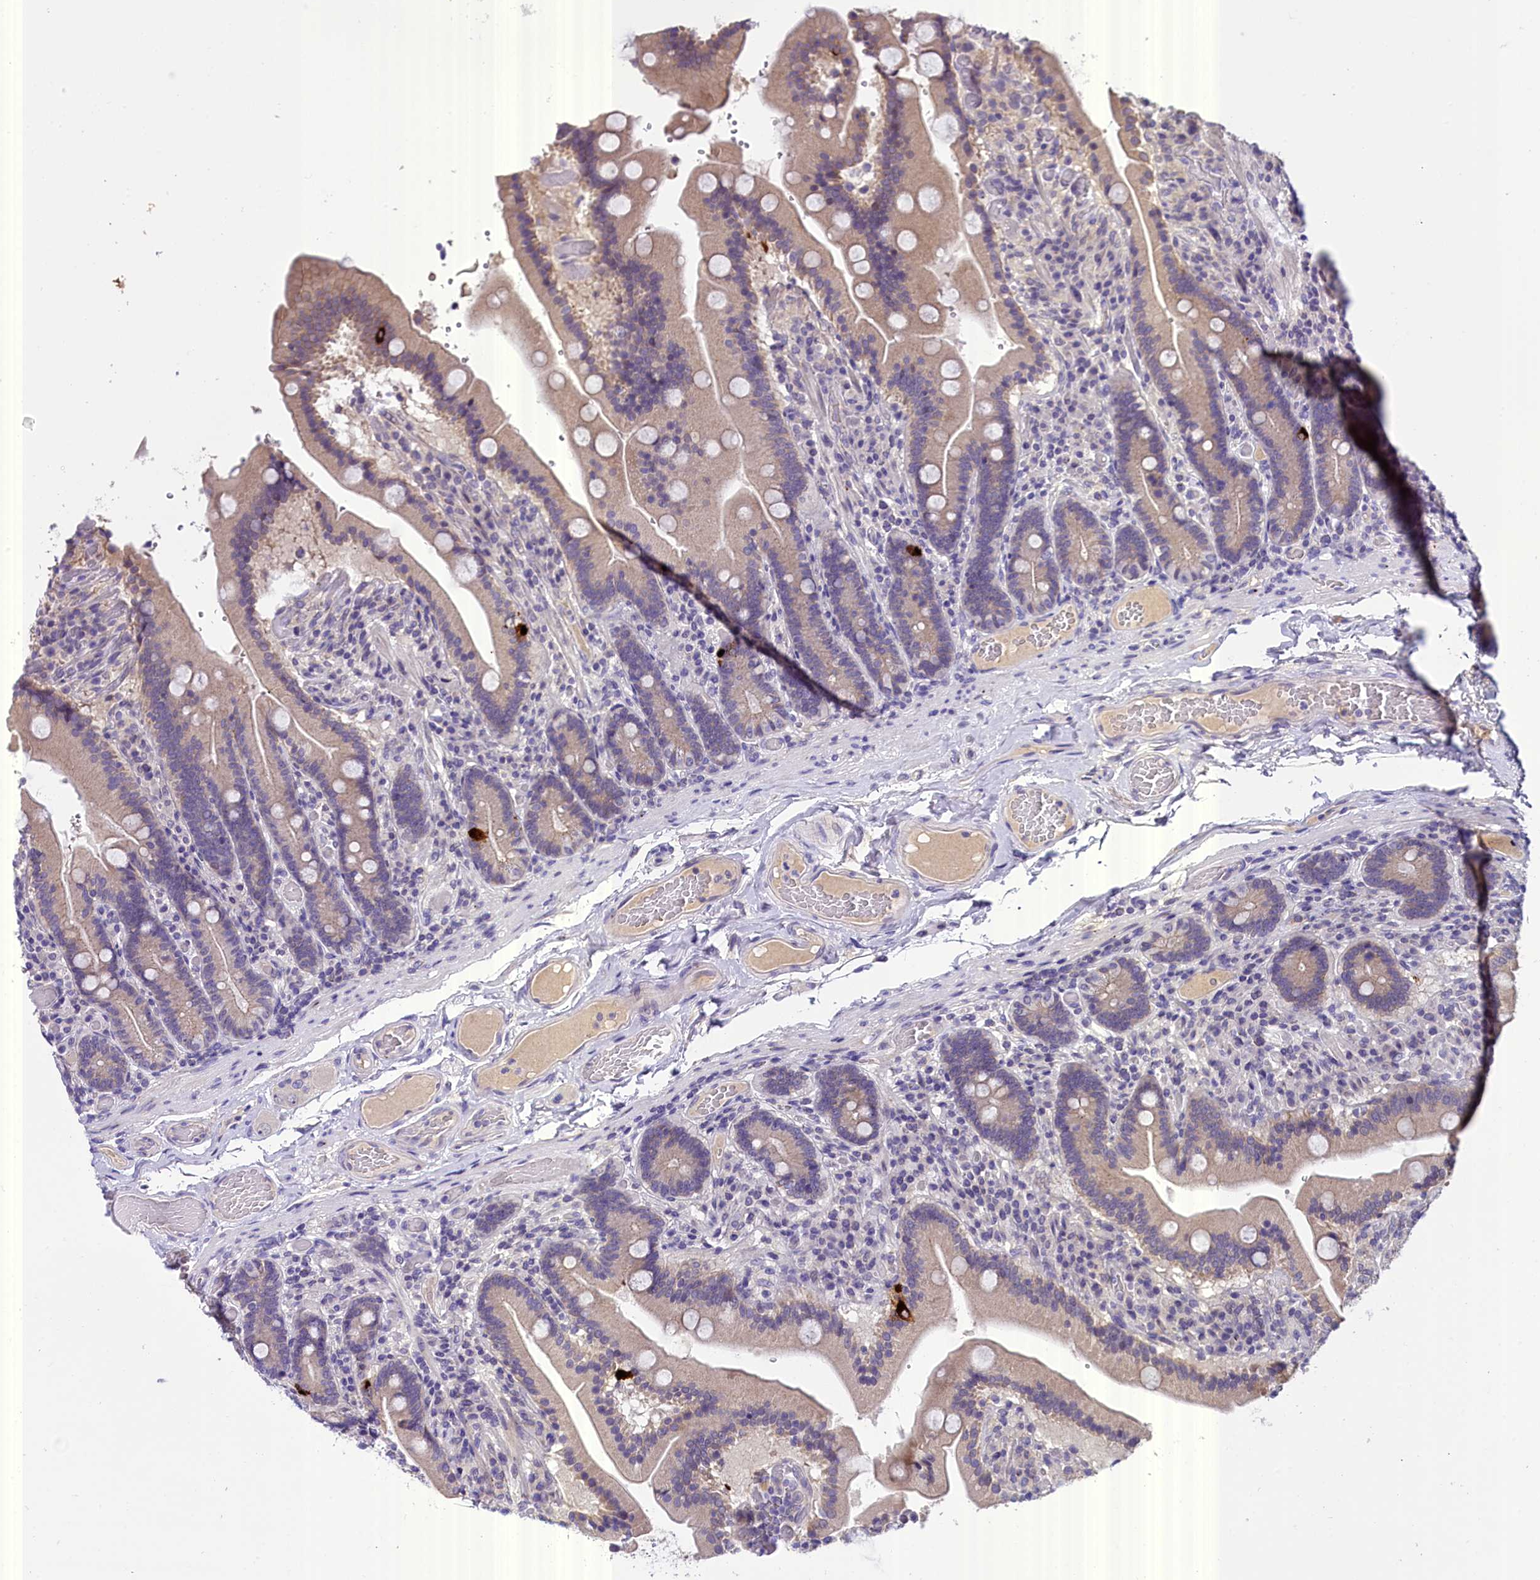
{"staining": {"intensity": "weak", "quantity": "<25%", "location": "cytoplasmic/membranous"}, "tissue": "duodenum", "cell_type": "Glandular cells", "image_type": "normal", "snomed": [{"axis": "morphology", "description": "Normal tissue, NOS"}, {"axis": "topography", "description": "Duodenum"}], "caption": "Micrograph shows no significant protein staining in glandular cells of normal duodenum.", "gene": "ENKD1", "patient": {"sex": "female", "age": 62}}